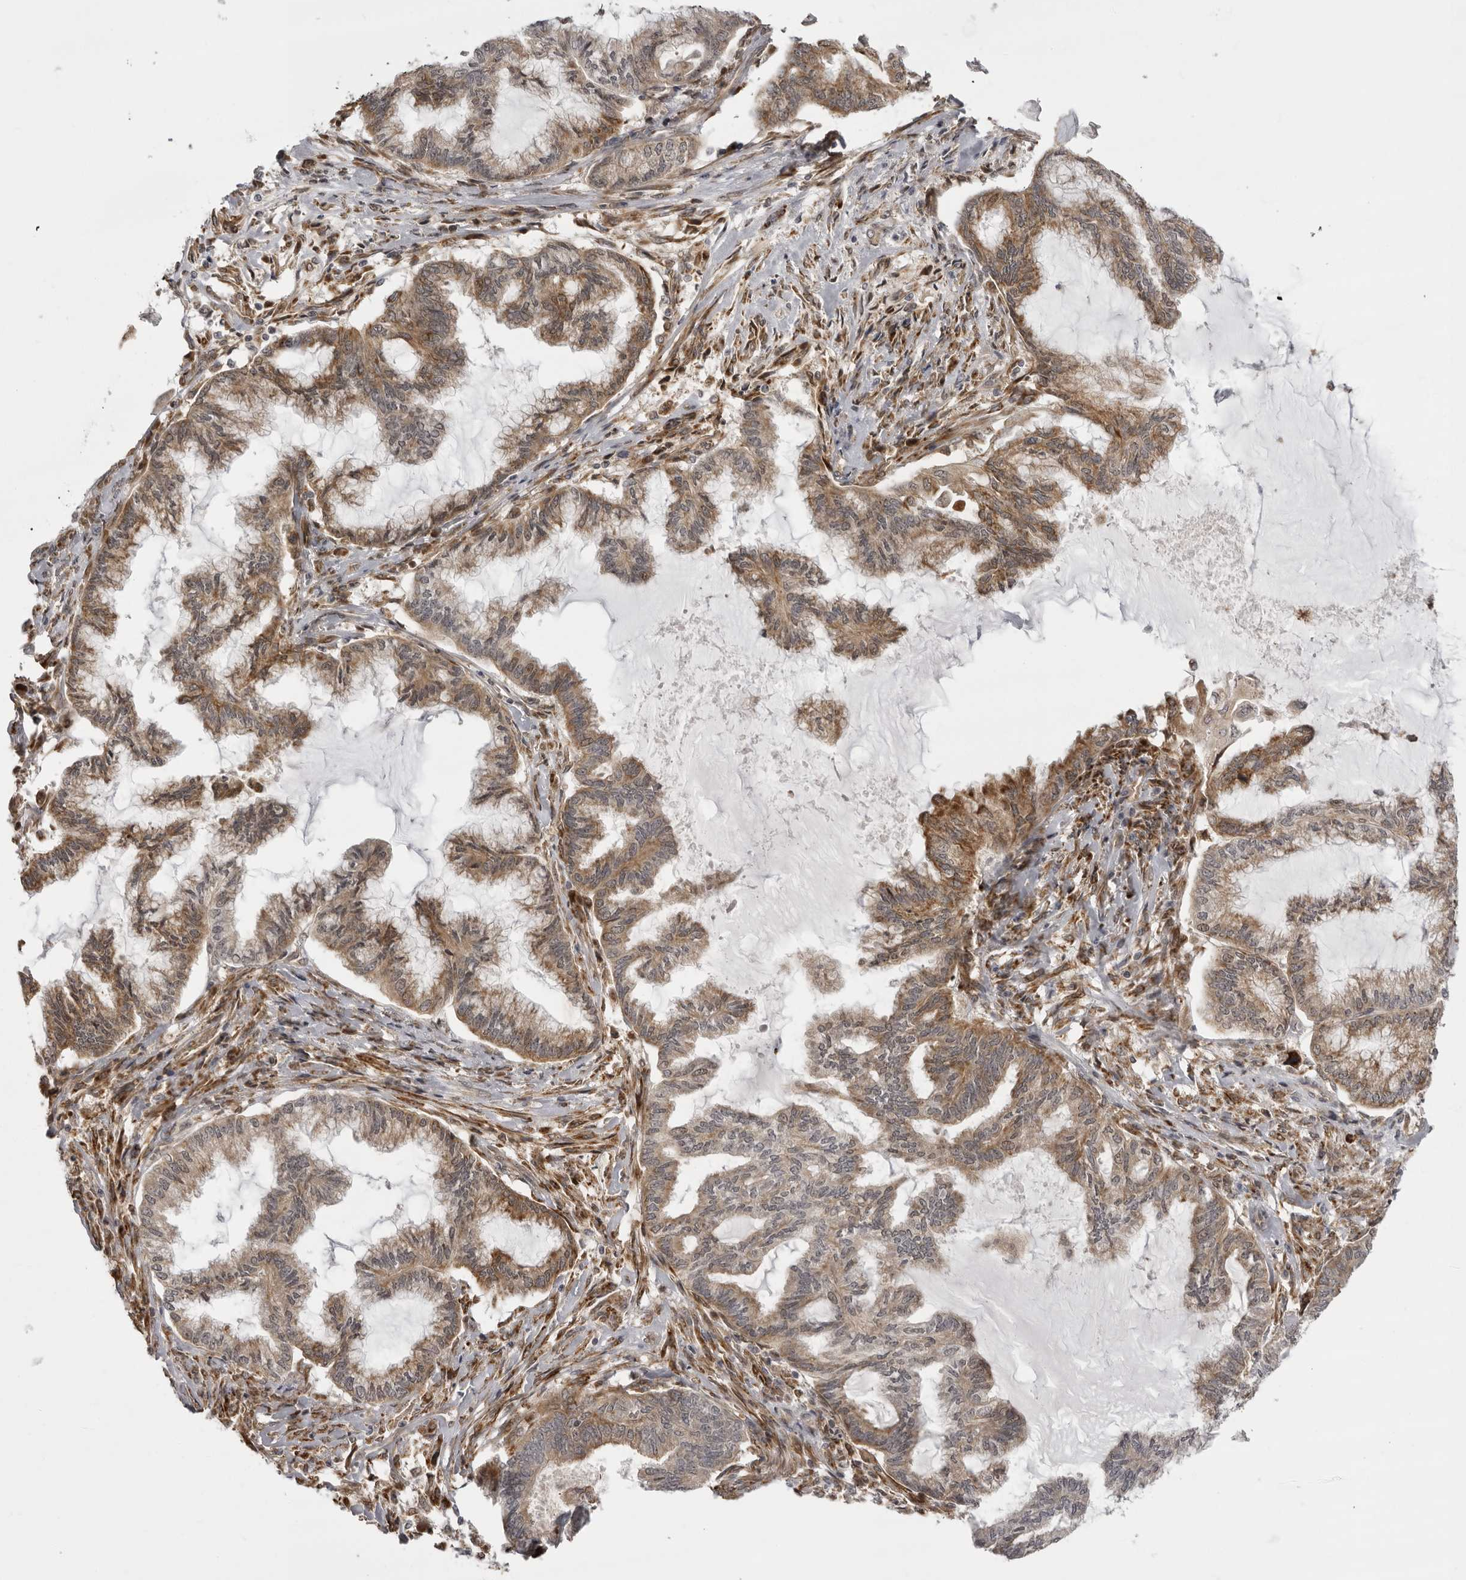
{"staining": {"intensity": "weak", "quantity": ">75%", "location": "cytoplasmic/membranous"}, "tissue": "endometrial cancer", "cell_type": "Tumor cells", "image_type": "cancer", "snomed": [{"axis": "morphology", "description": "Adenocarcinoma, NOS"}, {"axis": "topography", "description": "Endometrium"}], "caption": "Endometrial adenocarcinoma stained for a protein shows weak cytoplasmic/membranous positivity in tumor cells.", "gene": "DNAH14", "patient": {"sex": "female", "age": 86}}